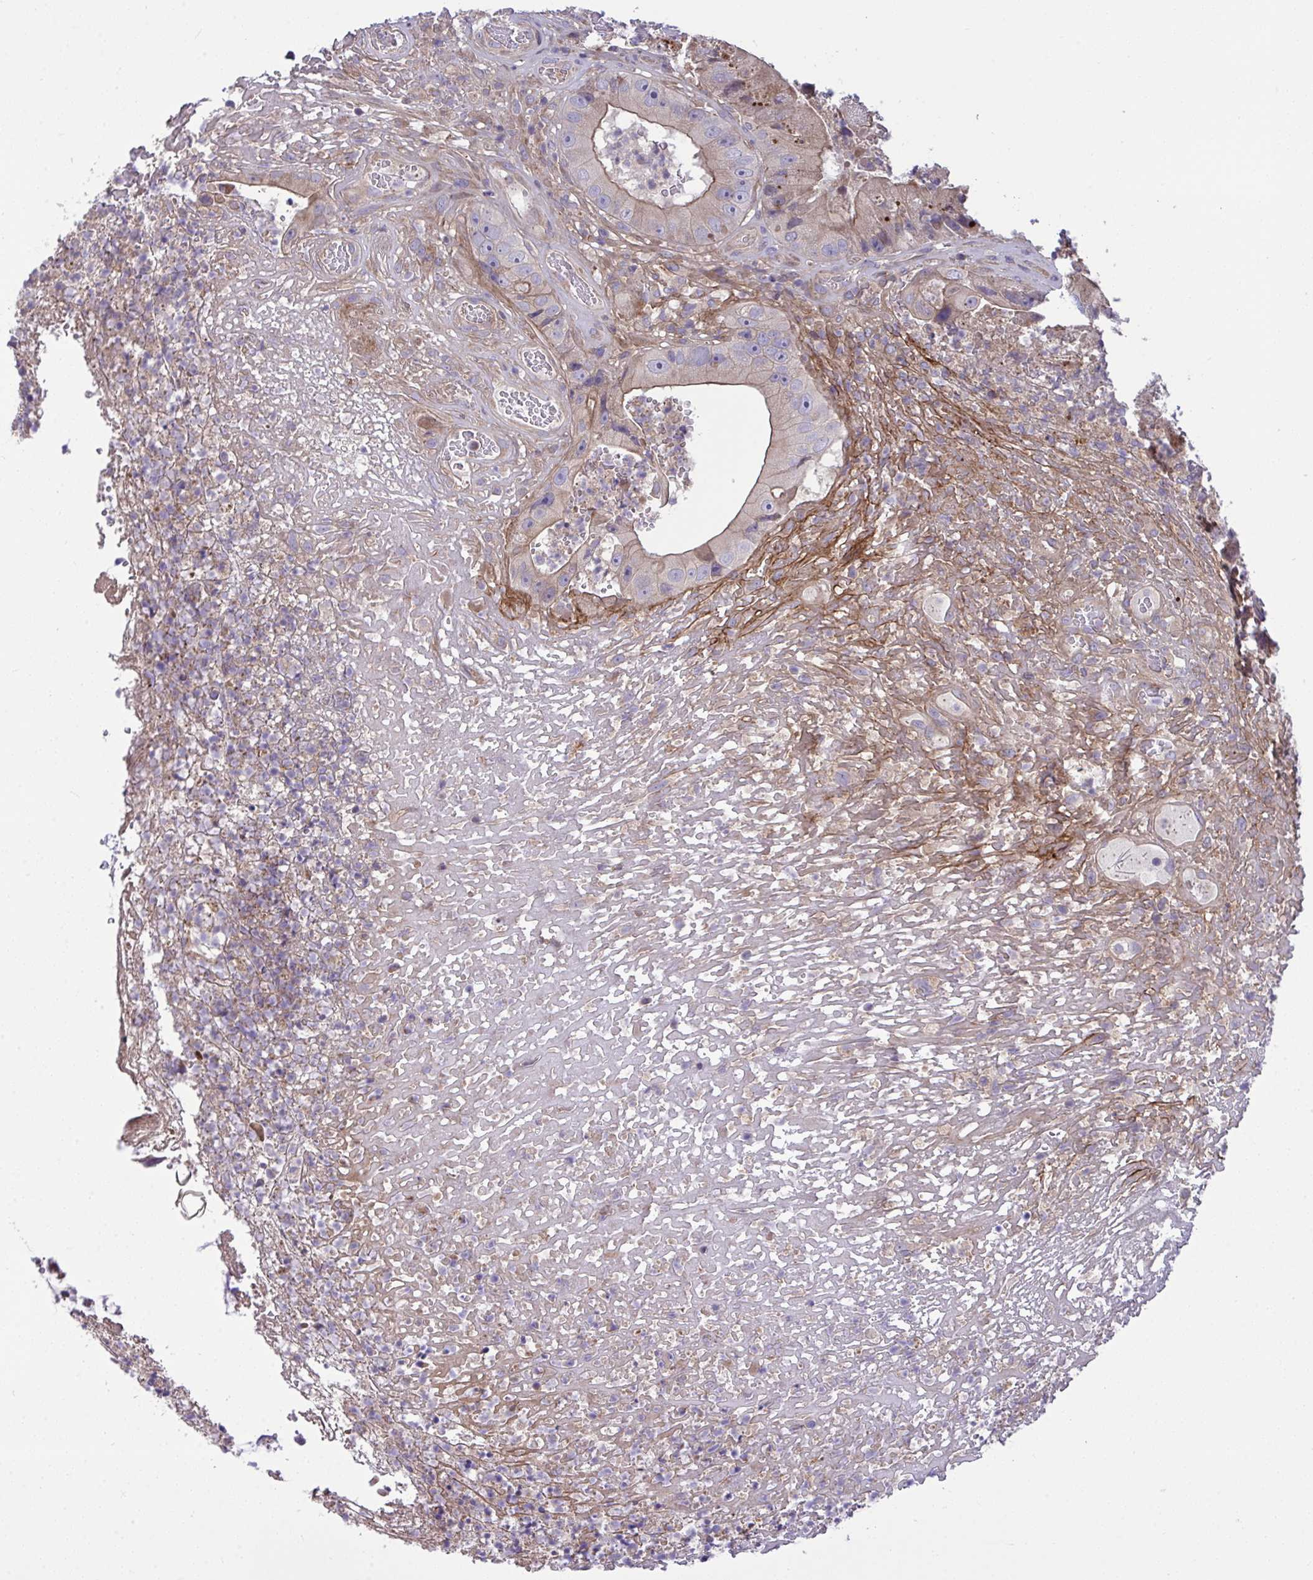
{"staining": {"intensity": "moderate", "quantity": "25%-75%", "location": "cytoplasmic/membranous"}, "tissue": "colorectal cancer", "cell_type": "Tumor cells", "image_type": "cancer", "snomed": [{"axis": "morphology", "description": "Adenocarcinoma, NOS"}, {"axis": "topography", "description": "Colon"}], "caption": "Immunohistochemical staining of colorectal adenocarcinoma demonstrates medium levels of moderate cytoplasmic/membranous staining in approximately 25%-75% of tumor cells.", "gene": "GRB14", "patient": {"sex": "female", "age": 86}}